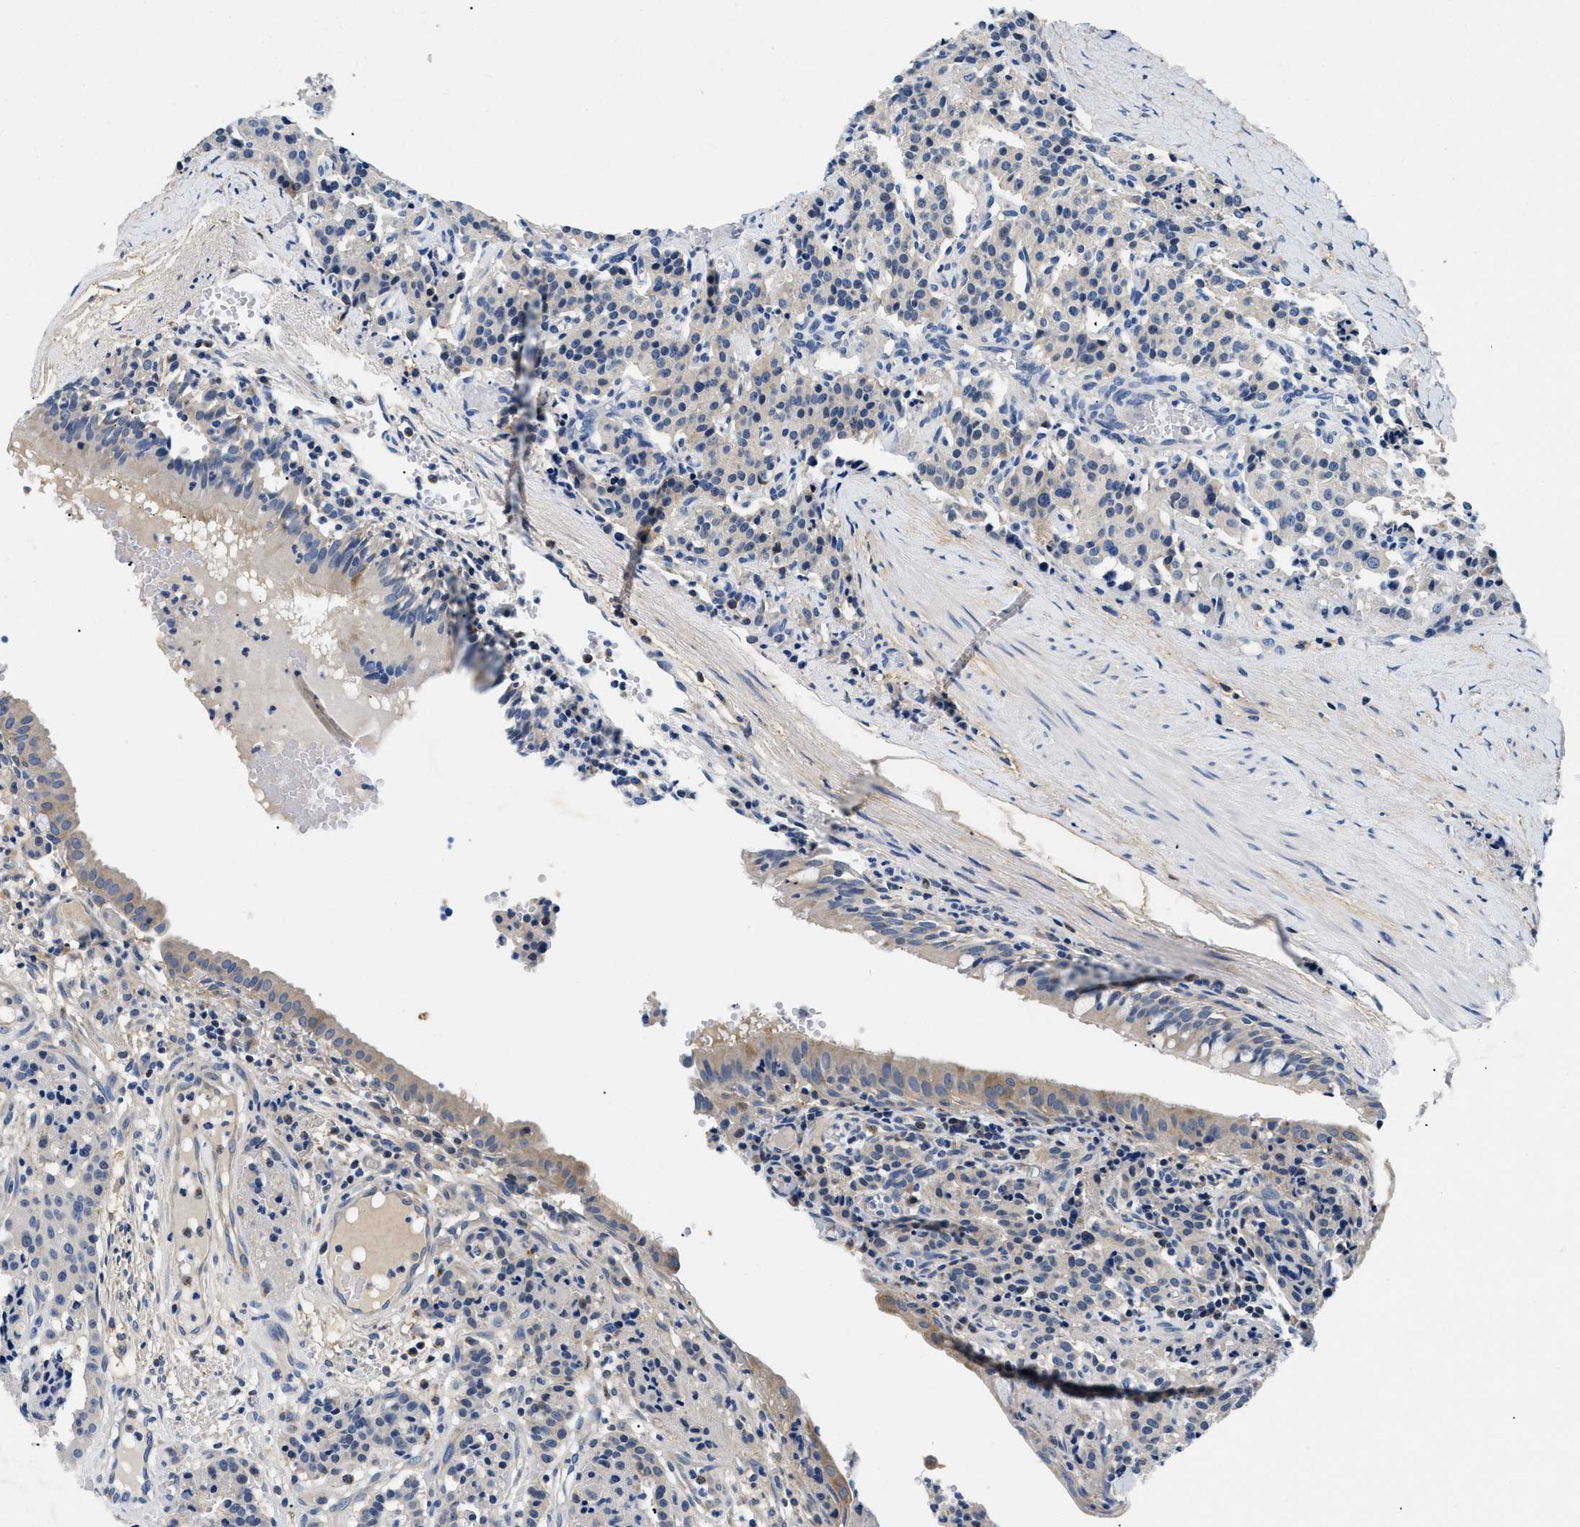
{"staining": {"intensity": "negative", "quantity": "none", "location": "none"}, "tissue": "carcinoid", "cell_type": "Tumor cells", "image_type": "cancer", "snomed": [{"axis": "morphology", "description": "Carcinoid, malignant, NOS"}, {"axis": "topography", "description": "Lung"}], "caption": "Immunohistochemical staining of human carcinoid displays no significant staining in tumor cells. (Stains: DAB immunohistochemistry with hematoxylin counter stain, Microscopy: brightfield microscopy at high magnification).", "gene": "MEA1", "patient": {"sex": "male", "age": 30}}